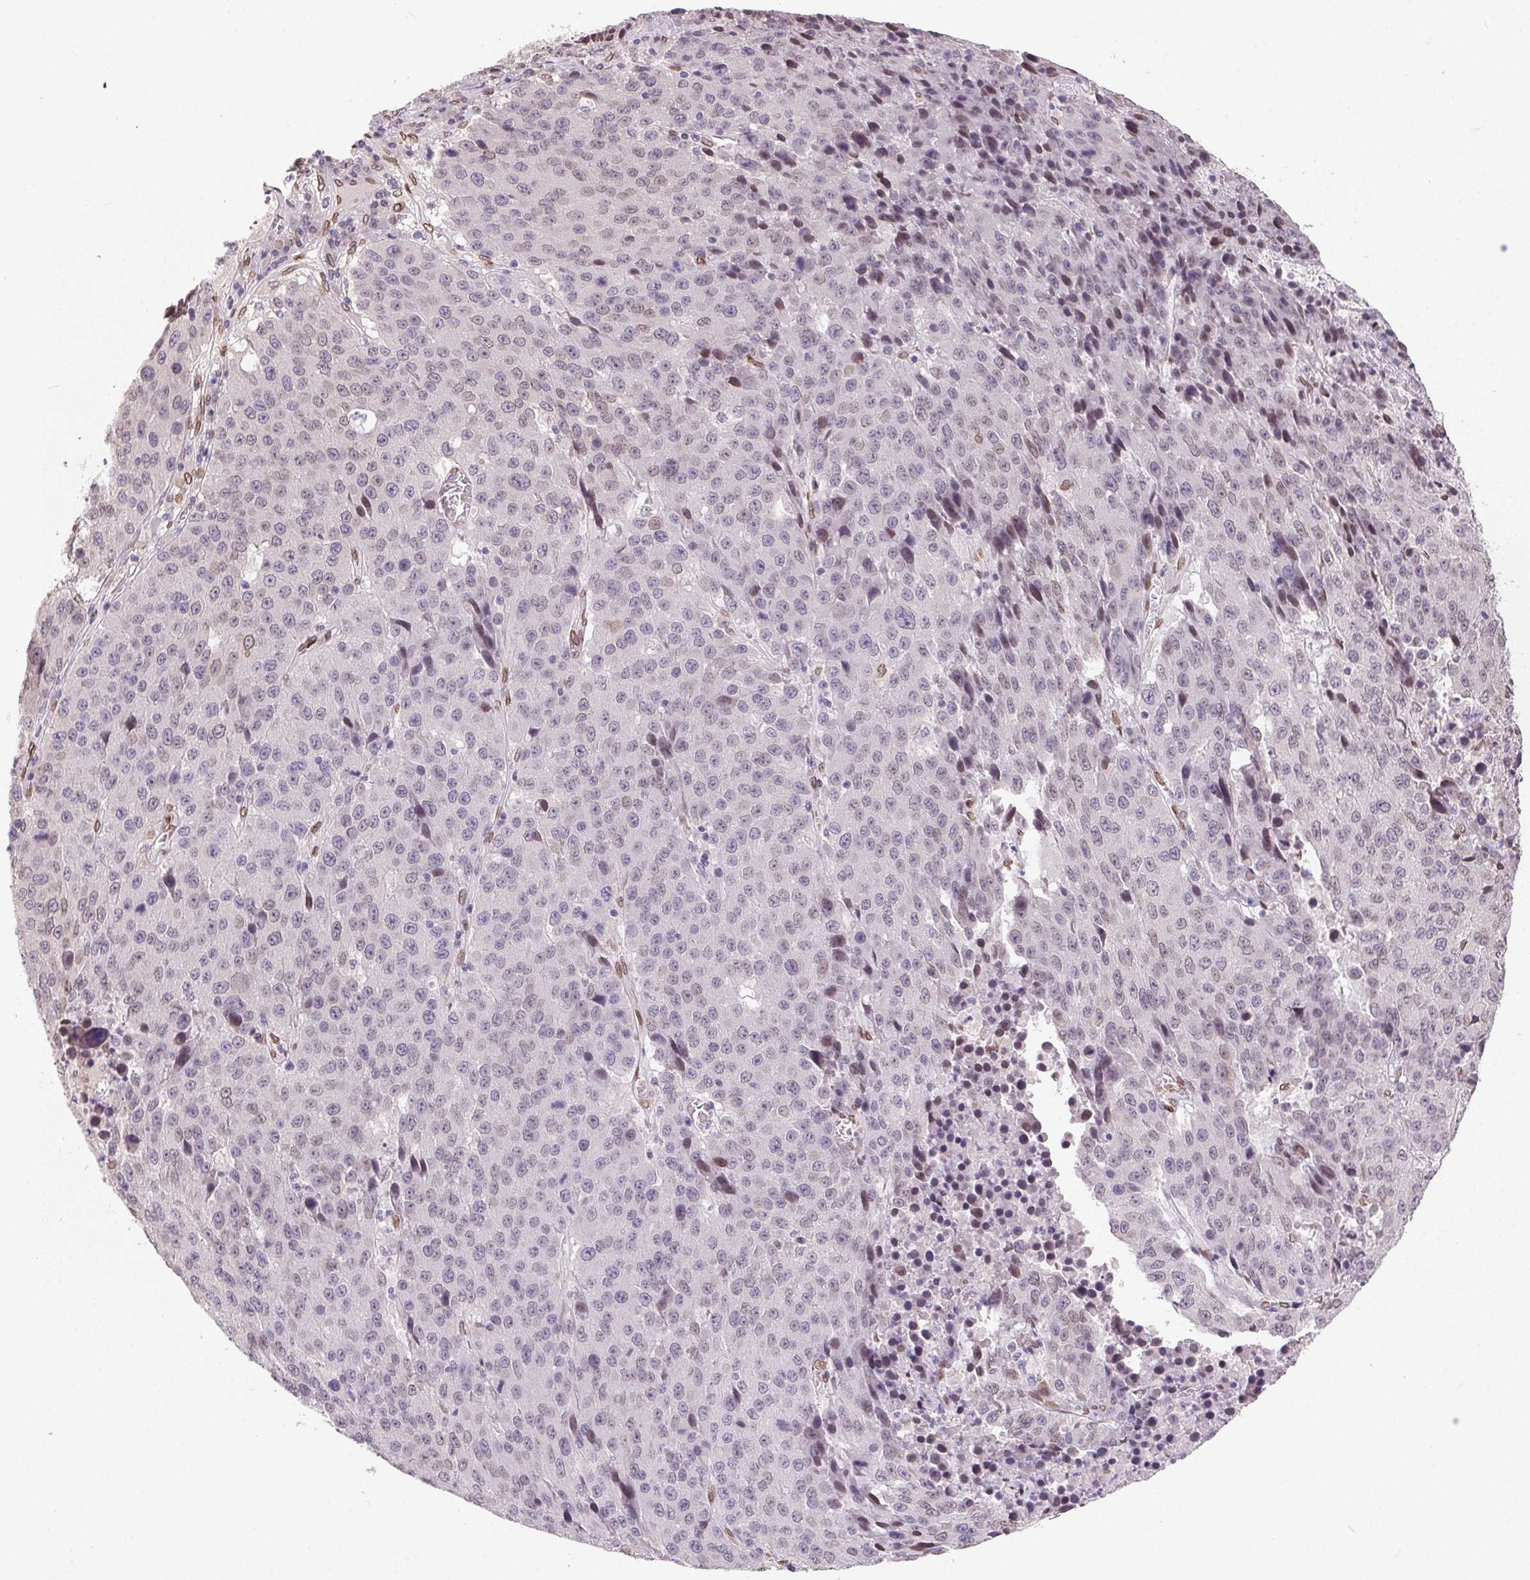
{"staining": {"intensity": "negative", "quantity": "none", "location": "none"}, "tissue": "stomach cancer", "cell_type": "Tumor cells", "image_type": "cancer", "snomed": [{"axis": "morphology", "description": "Adenocarcinoma, NOS"}, {"axis": "topography", "description": "Stomach"}], "caption": "There is no significant positivity in tumor cells of stomach adenocarcinoma. (DAB immunohistochemistry, high magnification).", "gene": "TMEM175", "patient": {"sex": "male", "age": 71}}